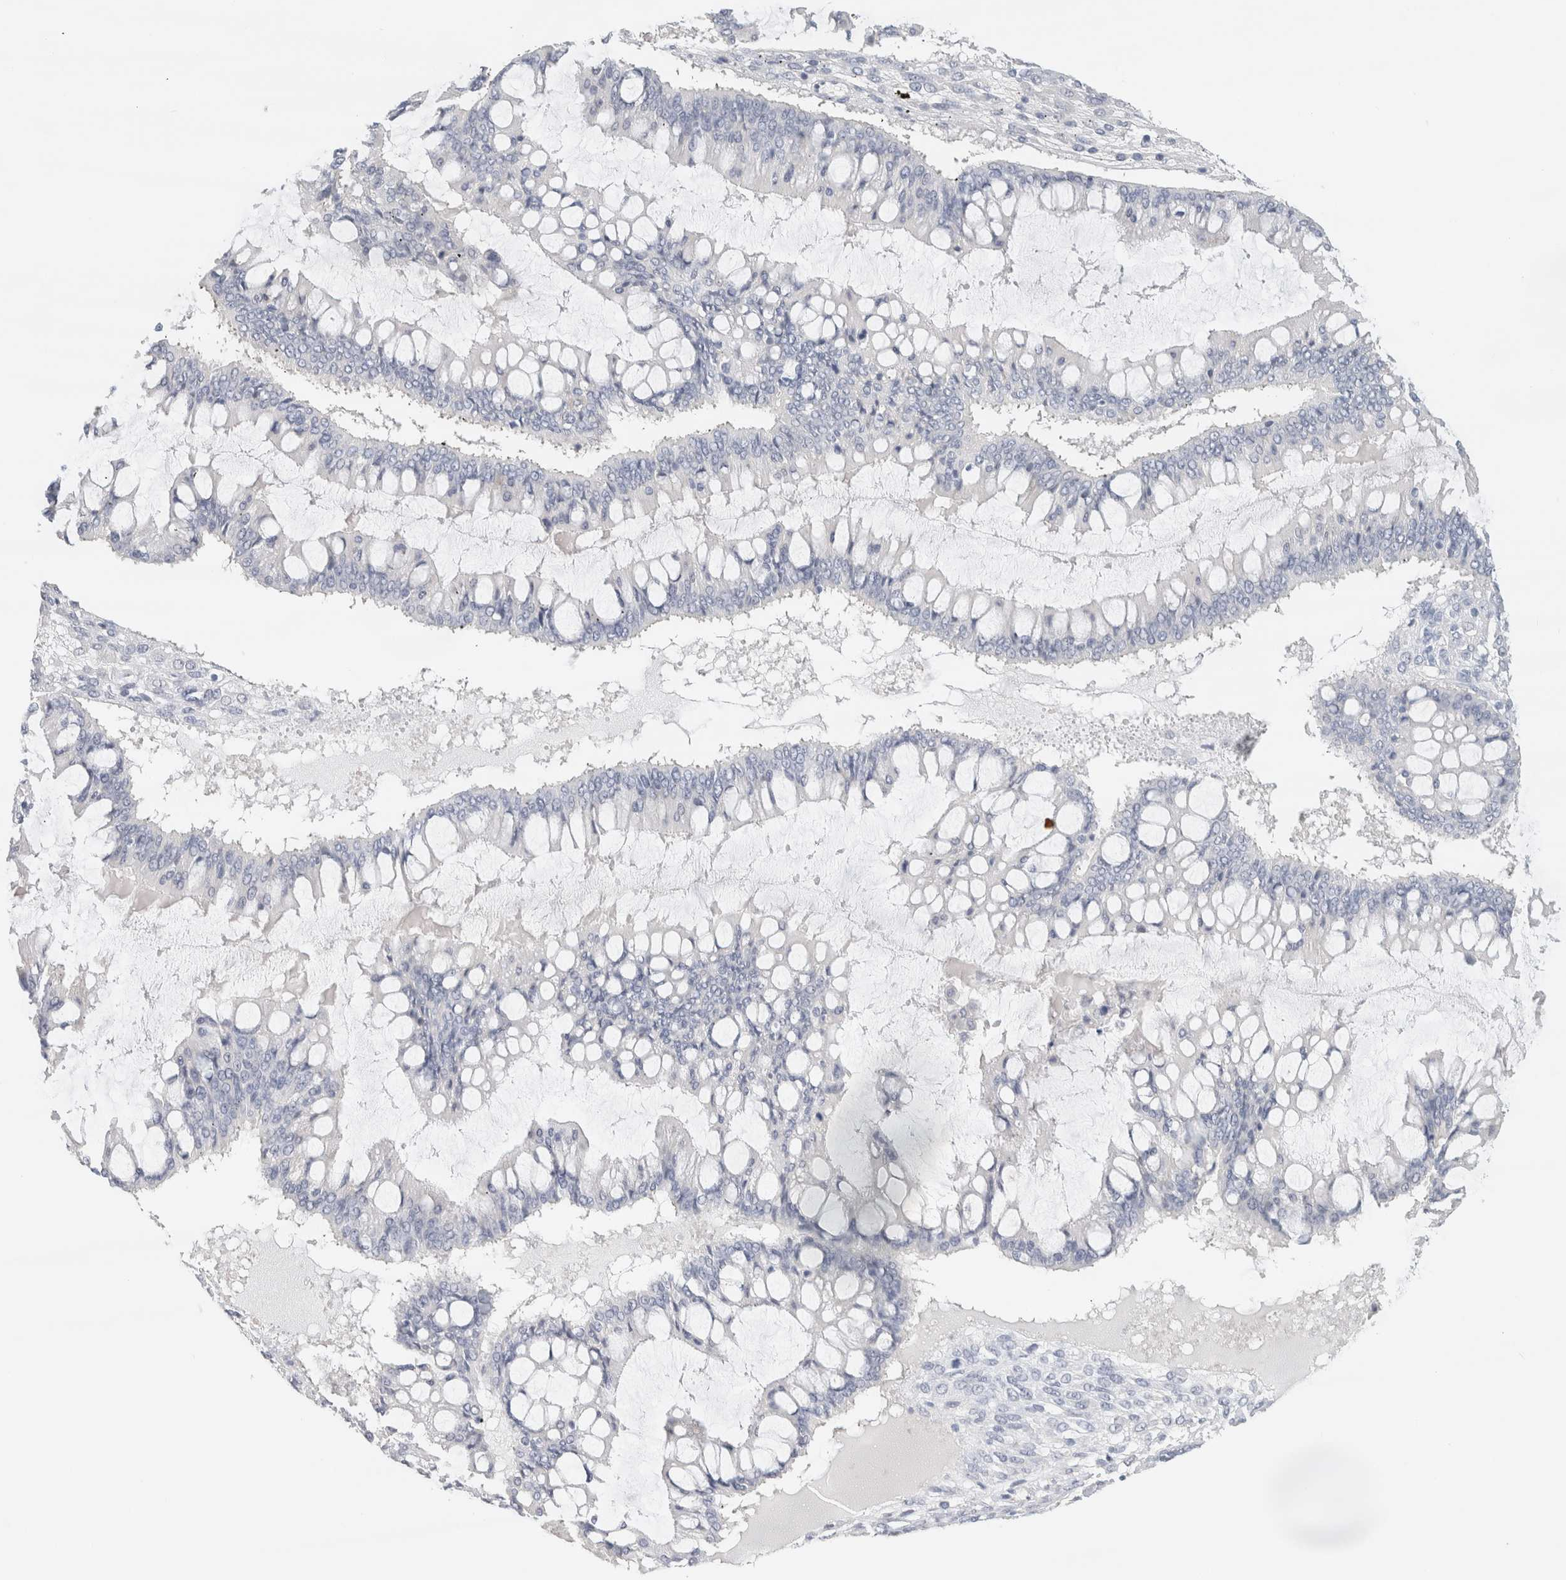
{"staining": {"intensity": "negative", "quantity": "none", "location": "none"}, "tissue": "ovarian cancer", "cell_type": "Tumor cells", "image_type": "cancer", "snomed": [{"axis": "morphology", "description": "Cystadenocarcinoma, mucinous, NOS"}, {"axis": "topography", "description": "Ovary"}], "caption": "DAB (3,3'-diaminobenzidine) immunohistochemical staining of human ovarian cancer exhibits no significant positivity in tumor cells.", "gene": "NEFM", "patient": {"sex": "female", "age": 73}}